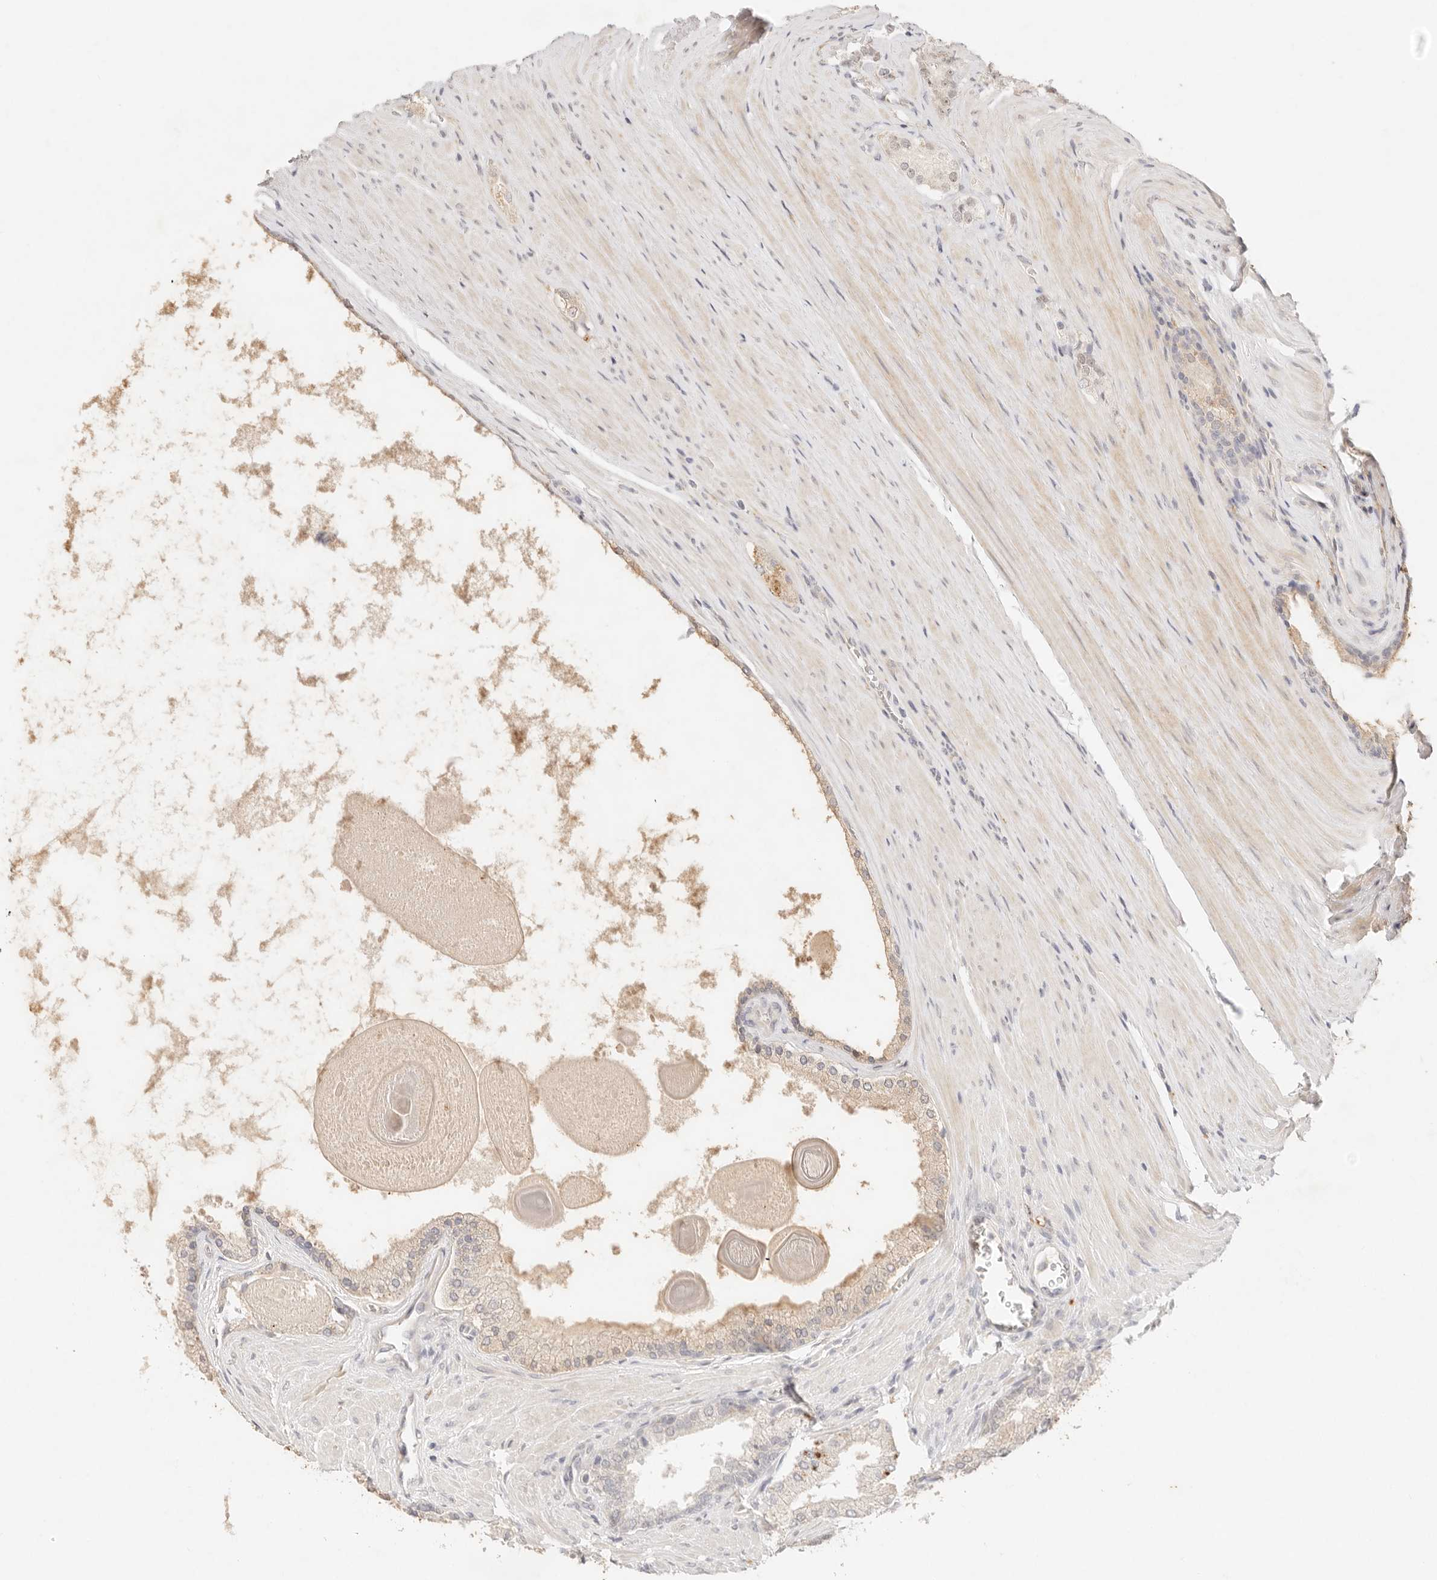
{"staining": {"intensity": "weak", "quantity": "<25%", "location": "cytoplasmic/membranous"}, "tissue": "prostate cancer", "cell_type": "Tumor cells", "image_type": "cancer", "snomed": [{"axis": "morphology", "description": "Adenocarcinoma, High grade"}, {"axis": "topography", "description": "Prostate"}], "caption": "Human prostate high-grade adenocarcinoma stained for a protein using immunohistochemistry (IHC) reveals no positivity in tumor cells.", "gene": "GPR156", "patient": {"sex": "male", "age": 60}}